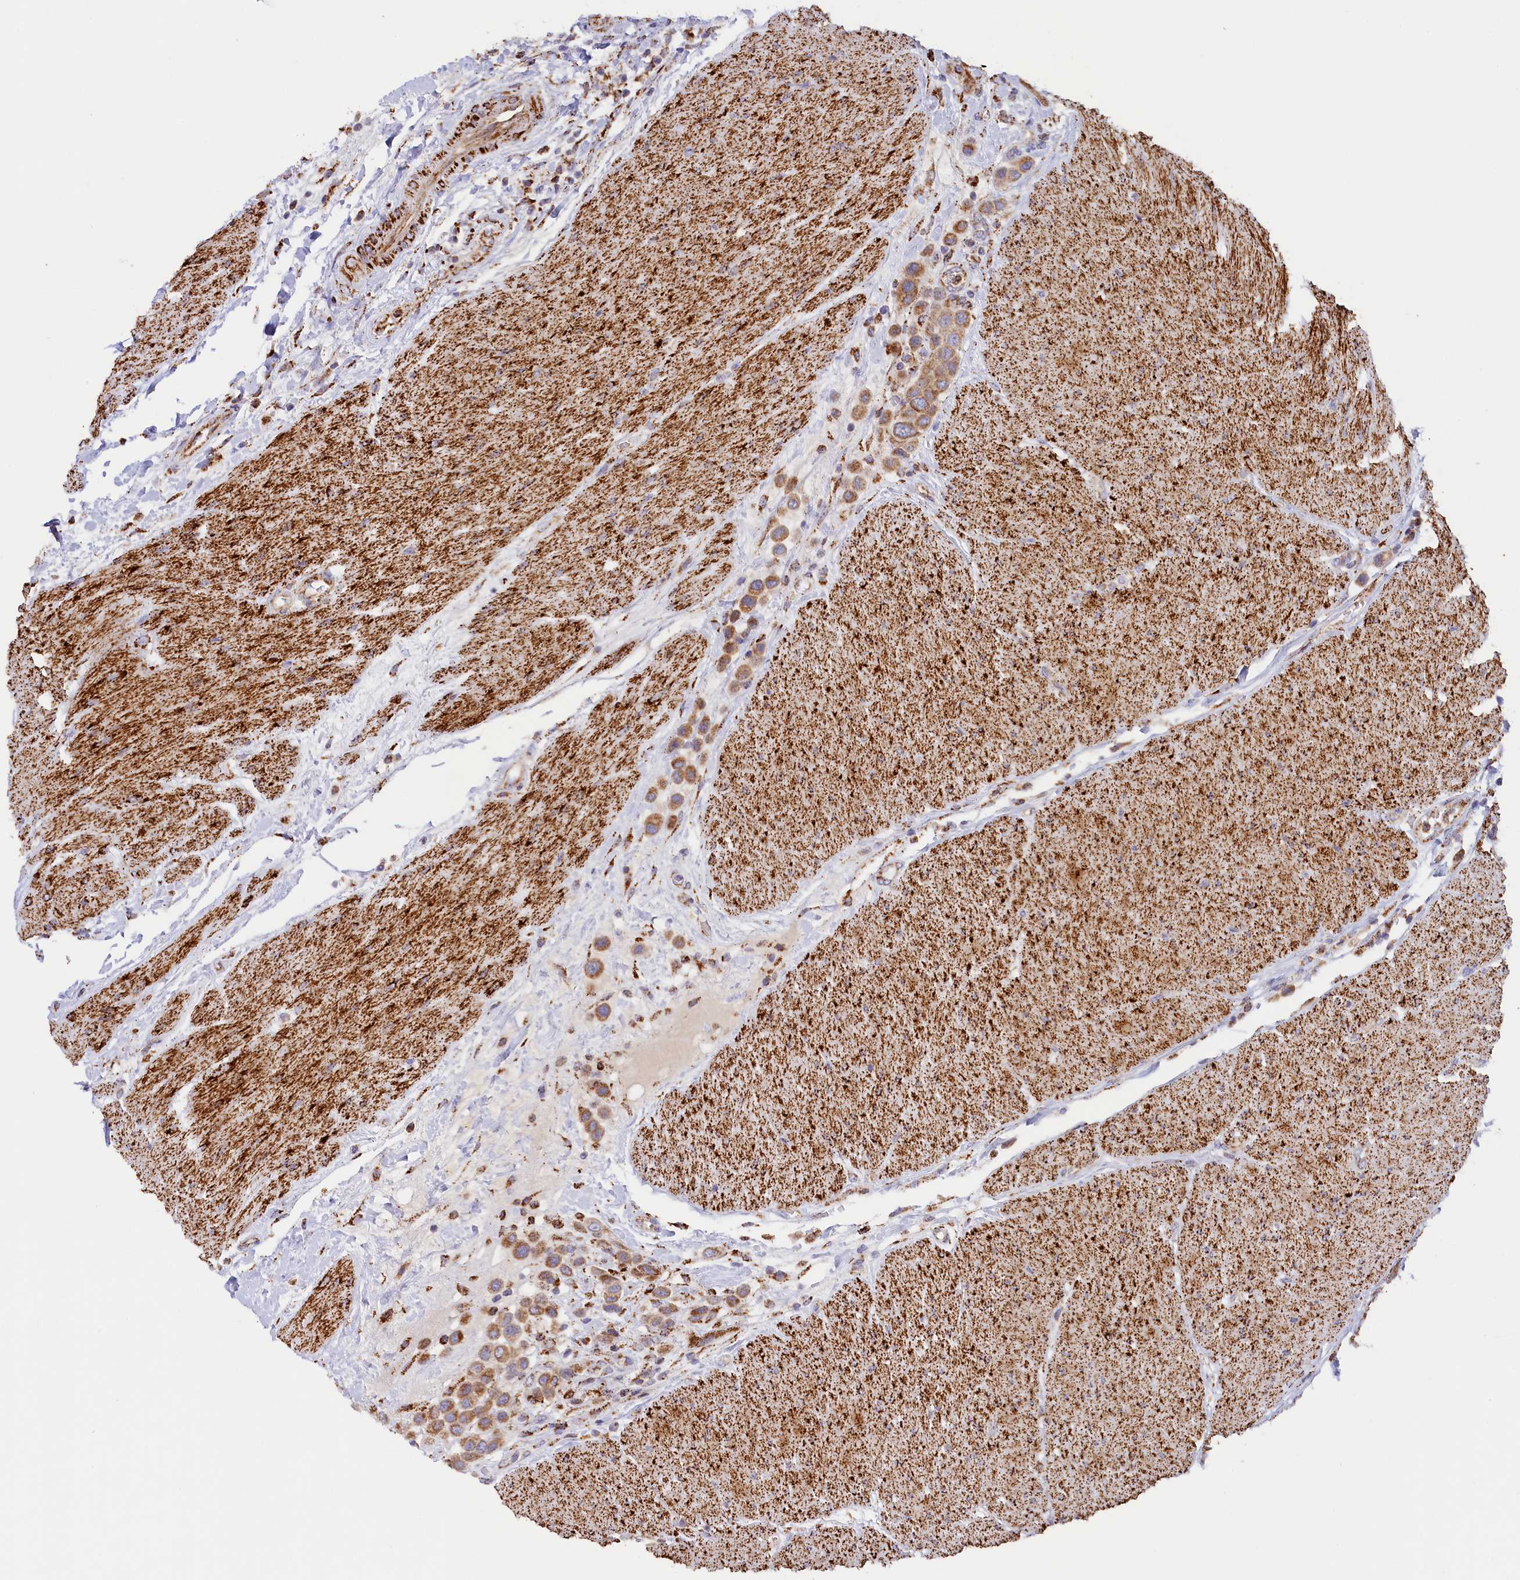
{"staining": {"intensity": "strong", "quantity": ">75%", "location": "cytoplasmic/membranous"}, "tissue": "urothelial cancer", "cell_type": "Tumor cells", "image_type": "cancer", "snomed": [{"axis": "morphology", "description": "Urothelial carcinoma, High grade"}, {"axis": "topography", "description": "Urinary bladder"}], "caption": "Immunohistochemical staining of urothelial carcinoma (high-grade) demonstrates high levels of strong cytoplasmic/membranous protein positivity in approximately >75% of tumor cells.", "gene": "AKTIP", "patient": {"sex": "male", "age": 50}}